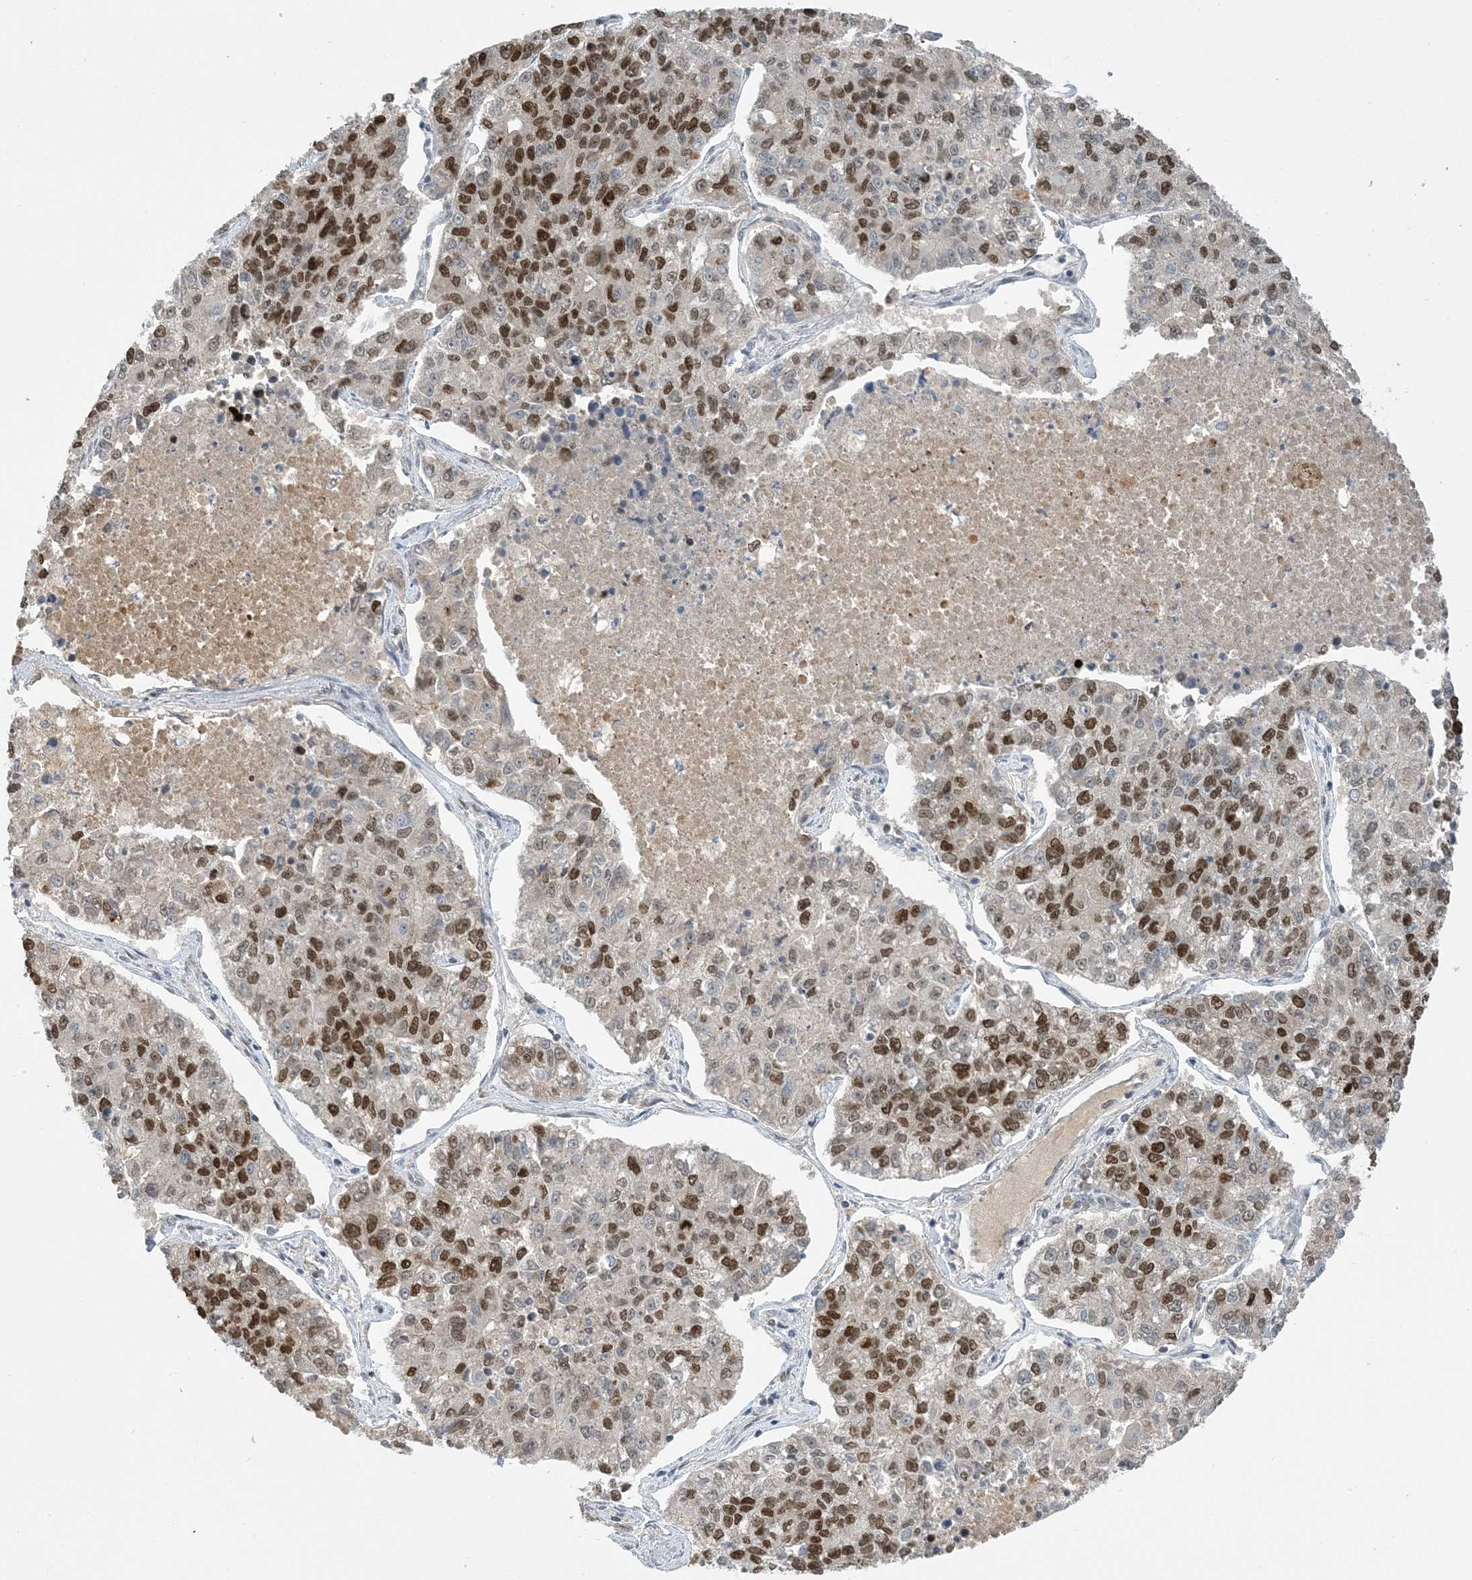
{"staining": {"intensity": "moderate", "quantity": ">75%", "location": "nuclear"}, "tissue": "lung cancer", "cell_type": "Tumor cells", "image_type": "cancer", "snomed": [{"axis": "morphology", "description": "Adenocarcinoma, NOS"}, {"axis": "topography", "description": "Lung"}], "caption": "A brown stain labels moderate nuclear expression of a protein in human lung cancer (adenocarcinoma) tumor cells.", "gene": "ACYP2", "patient": {"sex": "male", "age": 49}}